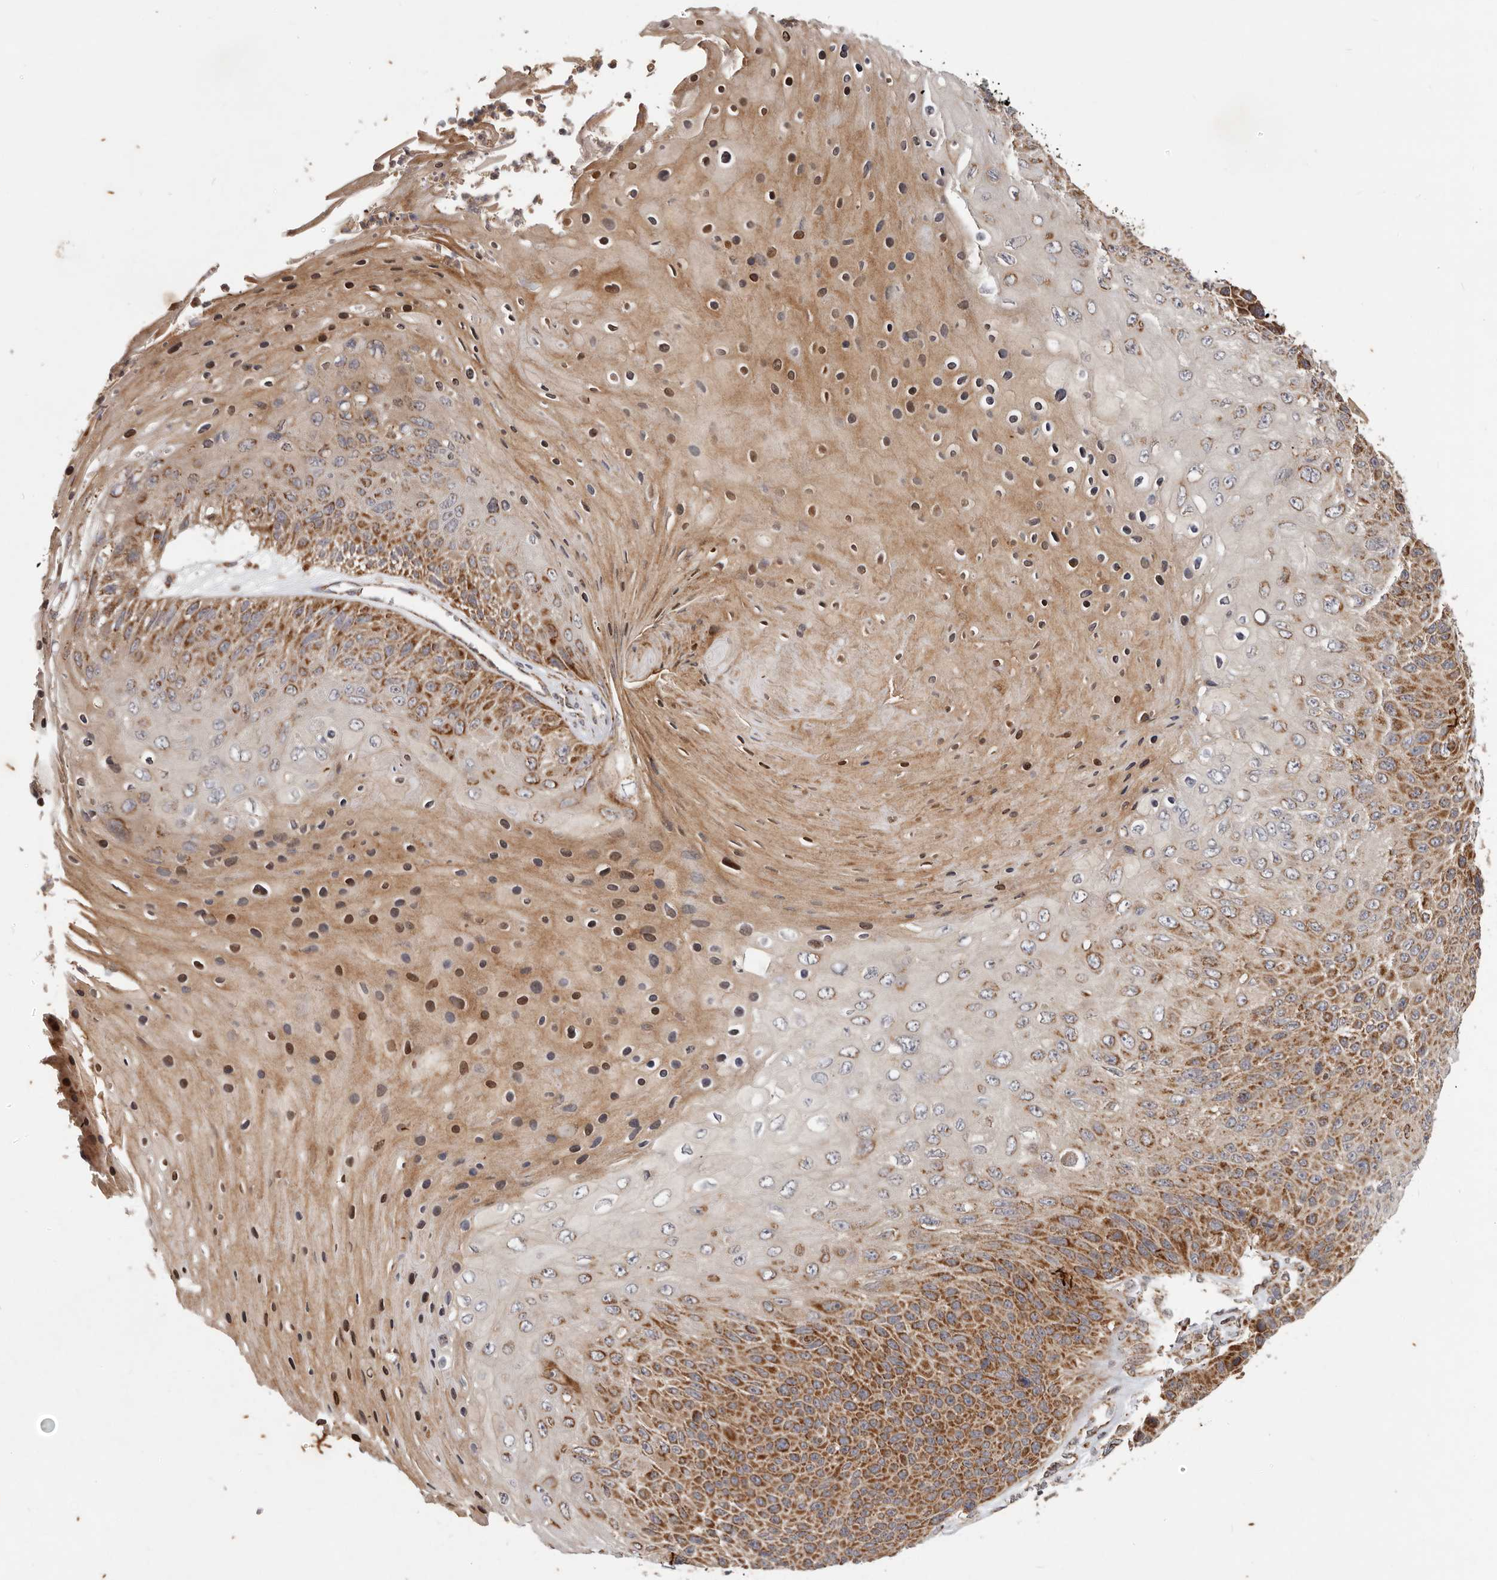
{"staining": {"intensity": "strong", "quantity": ">75%", "location": "cytoplasmic/membranous"}, "tissue": "skin cancer", "cell_type": "Tumor cells", "image_type": "cancer", "snomed": [{"axis": "morphology", "description": "Squamous cell carcinoma, NOS"}, {"axis": "topography", "description": "Skin"}], "caption": "Skin cancer stained for a protein (brown) shows strong cytoplasmic/membranous positive staining in approximately >75% of tumor cells.", "gene": "MRPS10", "patient": {"sex": "female", "age": 88}}